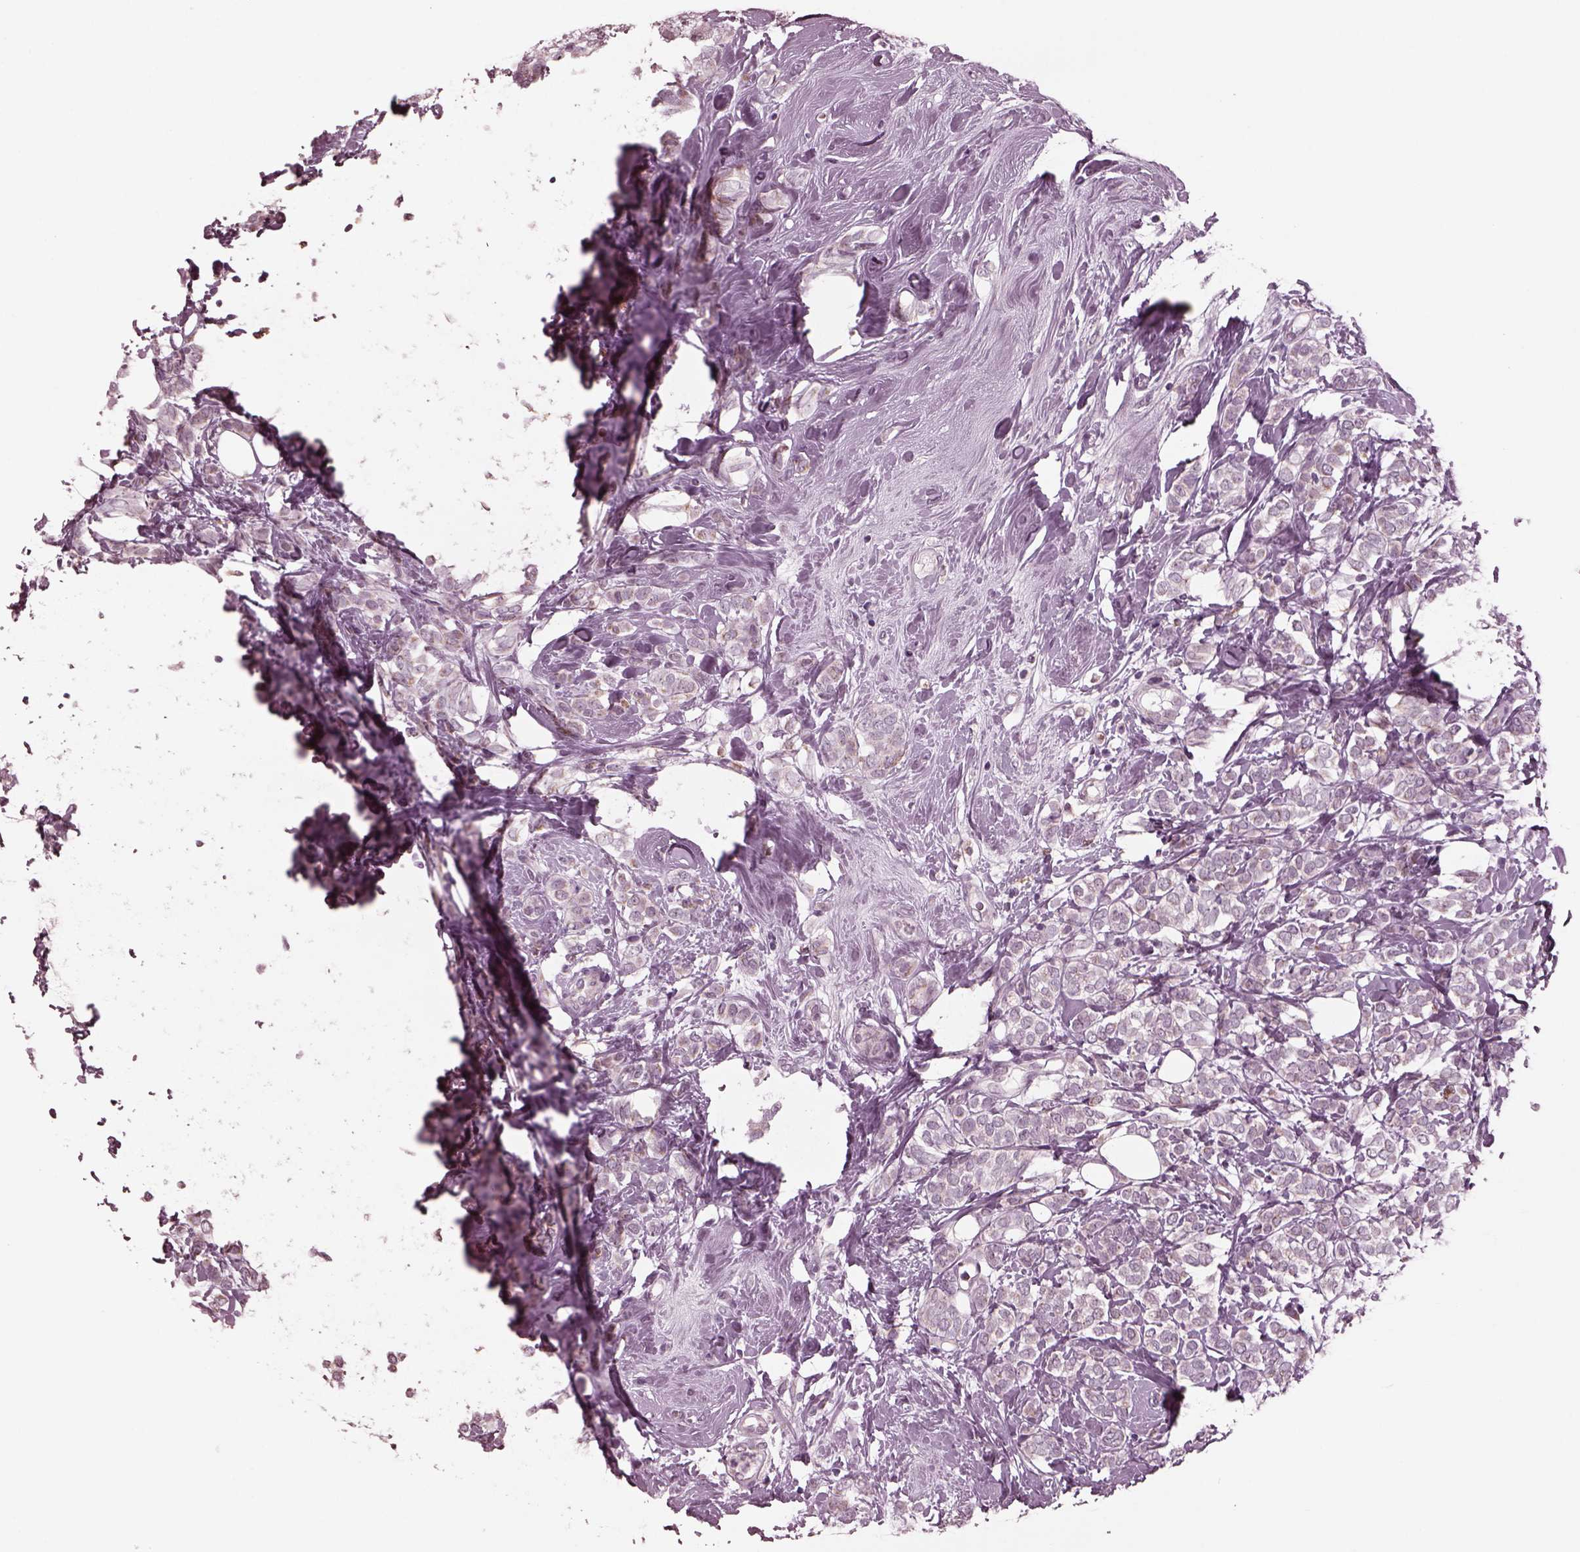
{"staining": {"intensity": "weak", "quantity": "<25%", "location": "cytoplasmic/membranous"}, "tissue": "breast cancer", "cell_type": "Tumor cells", "image_type": "cancer", "snomed": [{"axis": "morphology", "description": "Lobular carcinoma"}, {"axis": "topography", "description": "Breast"}], "caption": "Lobular carcinoma (breast) stained for a protein using immunohistochemistry (IHC) shows no expression tumor cells.", "gene": "CELSR3", "patient": {"sex": "female", "age": 49}}